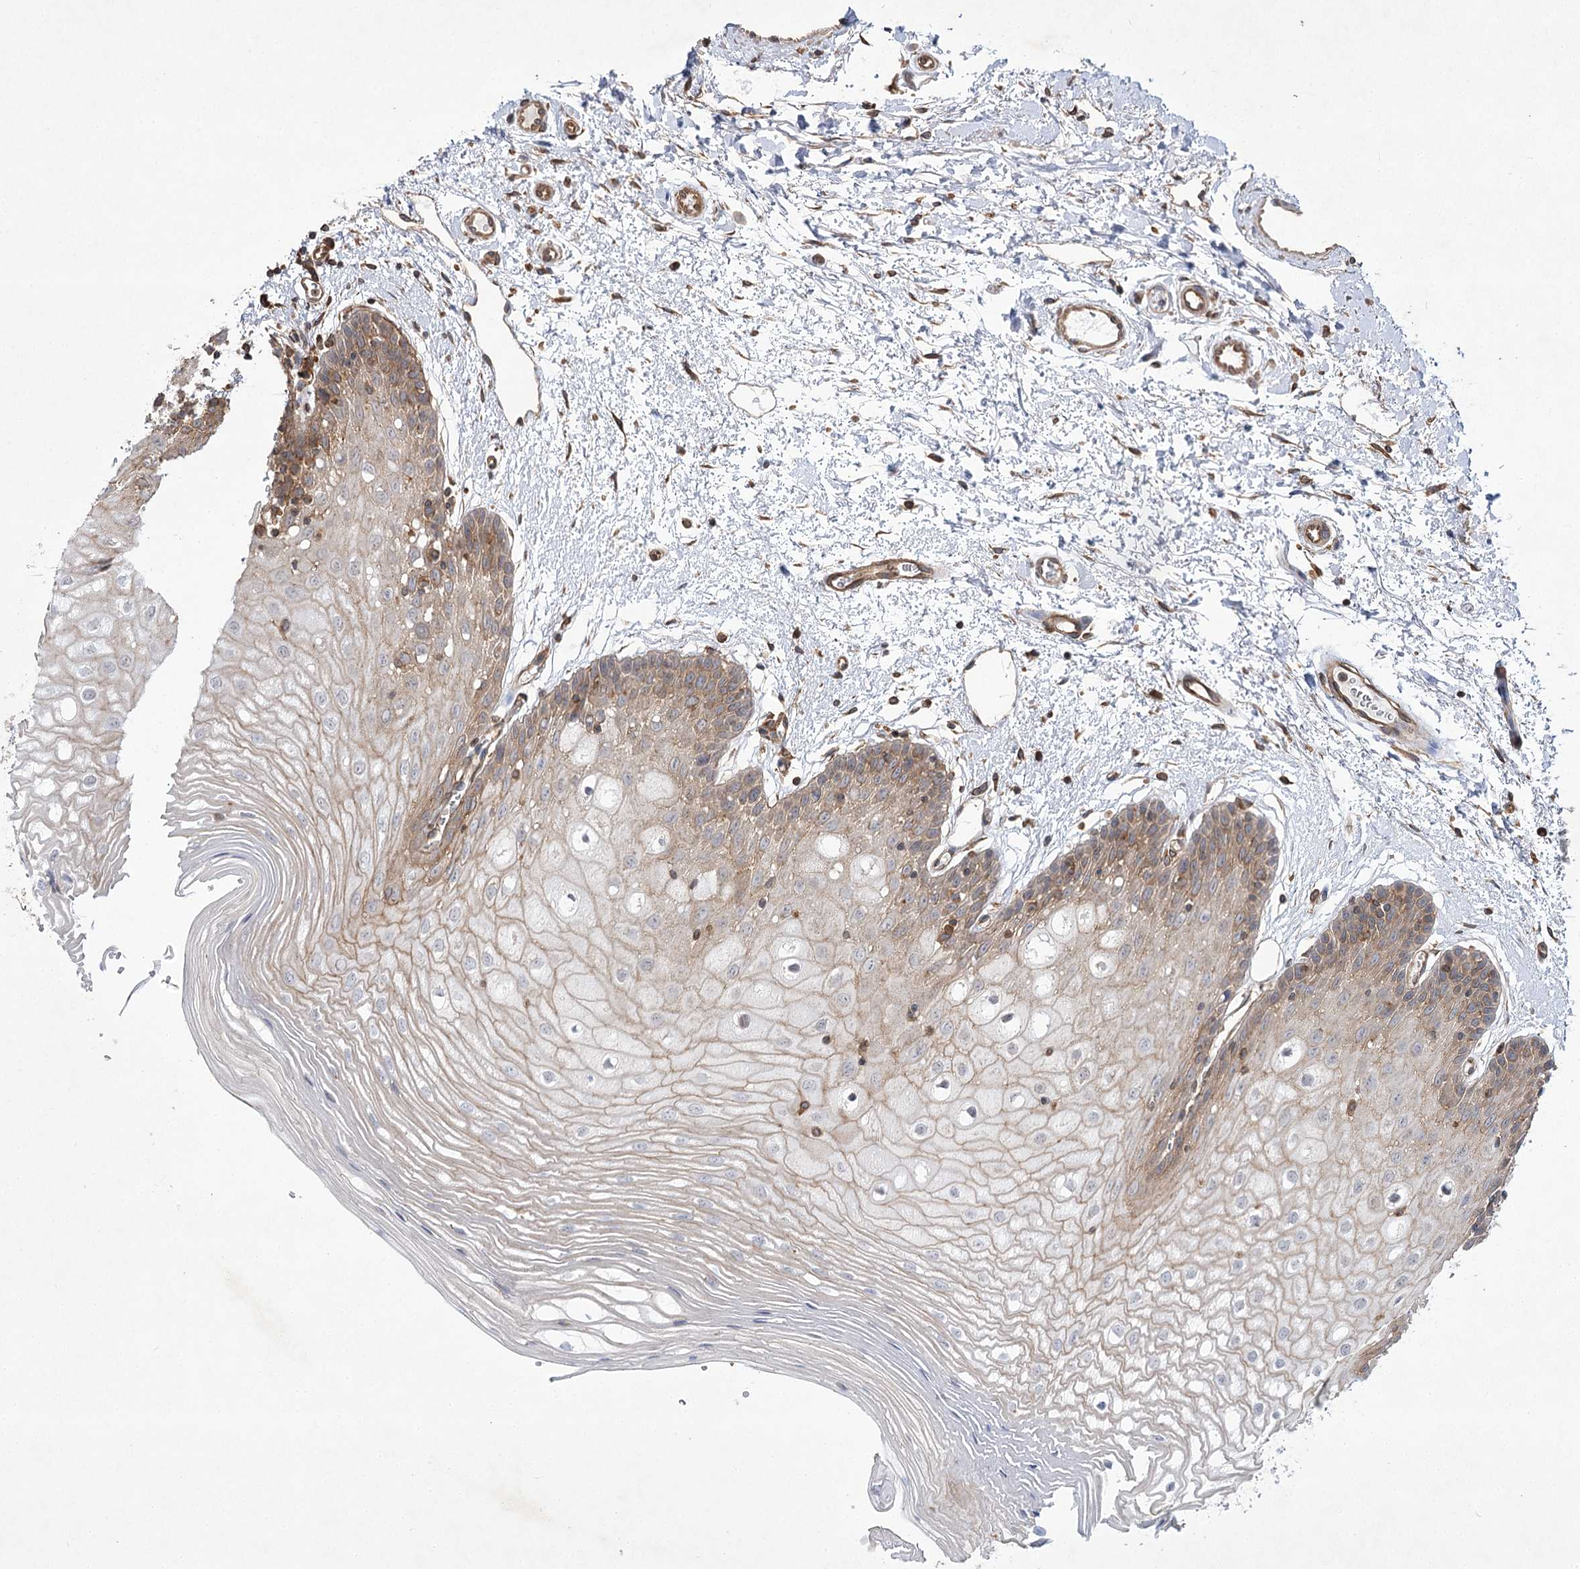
{"staining": {"intensity": "moderate", "quantity": "25%-75%", "location": "cytoplasmic/membranous"}, "tissue": "oral mucosa", "cell_type": "Squamous epithelial cells", "image_type": "normal", "snomed": [{"axis": "morphology", "description": "Normal tissue, NOS"}, {"axis": "topography", "description": "Oral tissue"}, {"axis": "topography", "description": "Tounge, NOS"}], "caption": "Protein expression analysis of normal oral mucosa displays moderate cytoplasmic/membranous staining in approximately 25%-75% of squamous epithelial cells.", "gene": "SH3BP5L", "patient": {"sex": "female", "age": 73}}